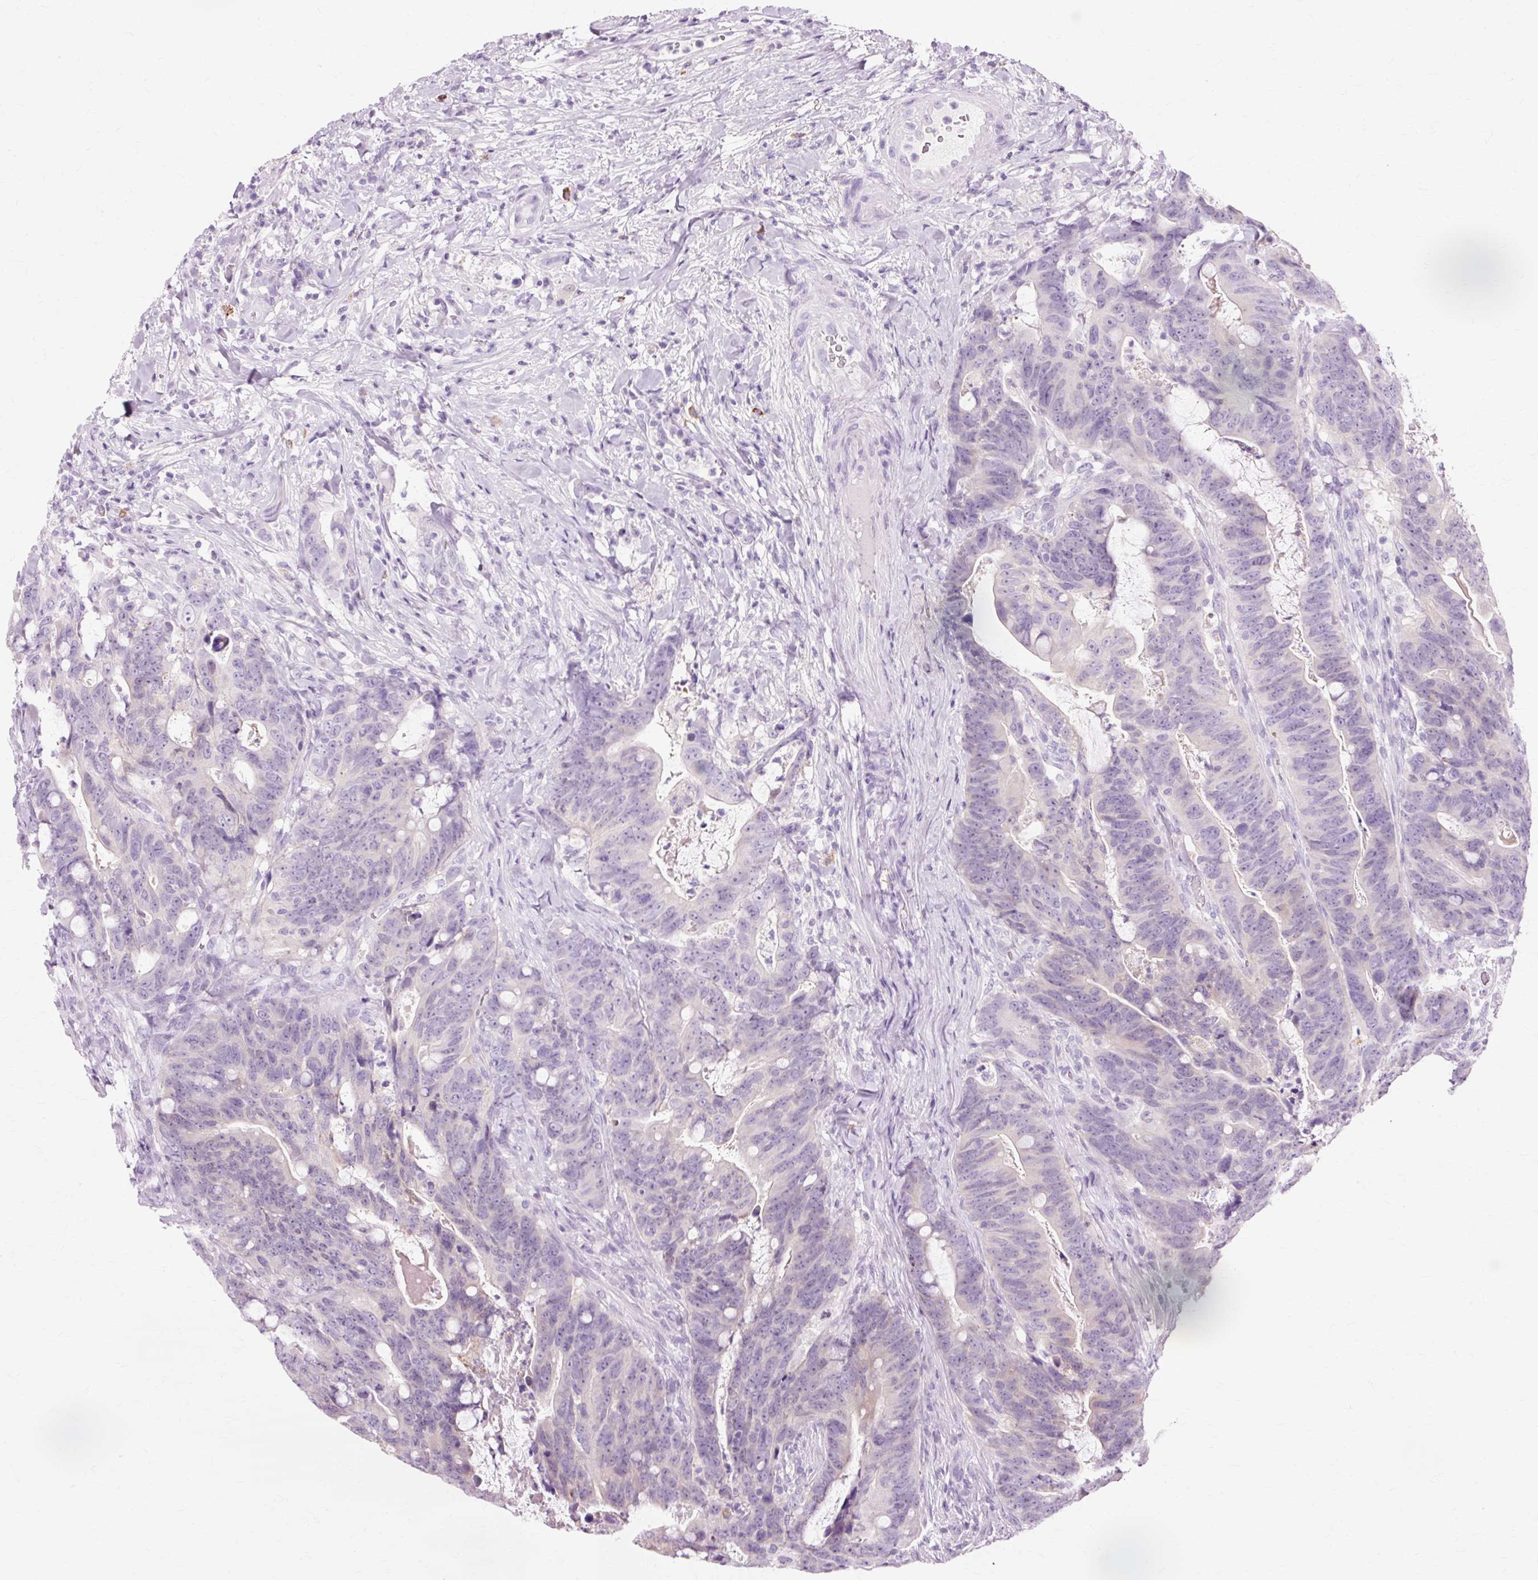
{"staining": {"intensity": "weak", "quantity": "<25%", "location": "cytoplasmic/membranous,nuclear"}, "tissue": "colorectal cancer", "cell_type": "Tumor cells", "image_type": "cancer", "snomed": [{"axis": "morphology", "description": "Adenocarcinoma, NOS"}, {"axis": "topography", "description": "Colon"}], "caption": "The image exhibits no significant expression in tumor cells of adenocarcinoma (colorectal).", "gene": "VN1R2", "patient": {"sex": "female", "age": 82}}